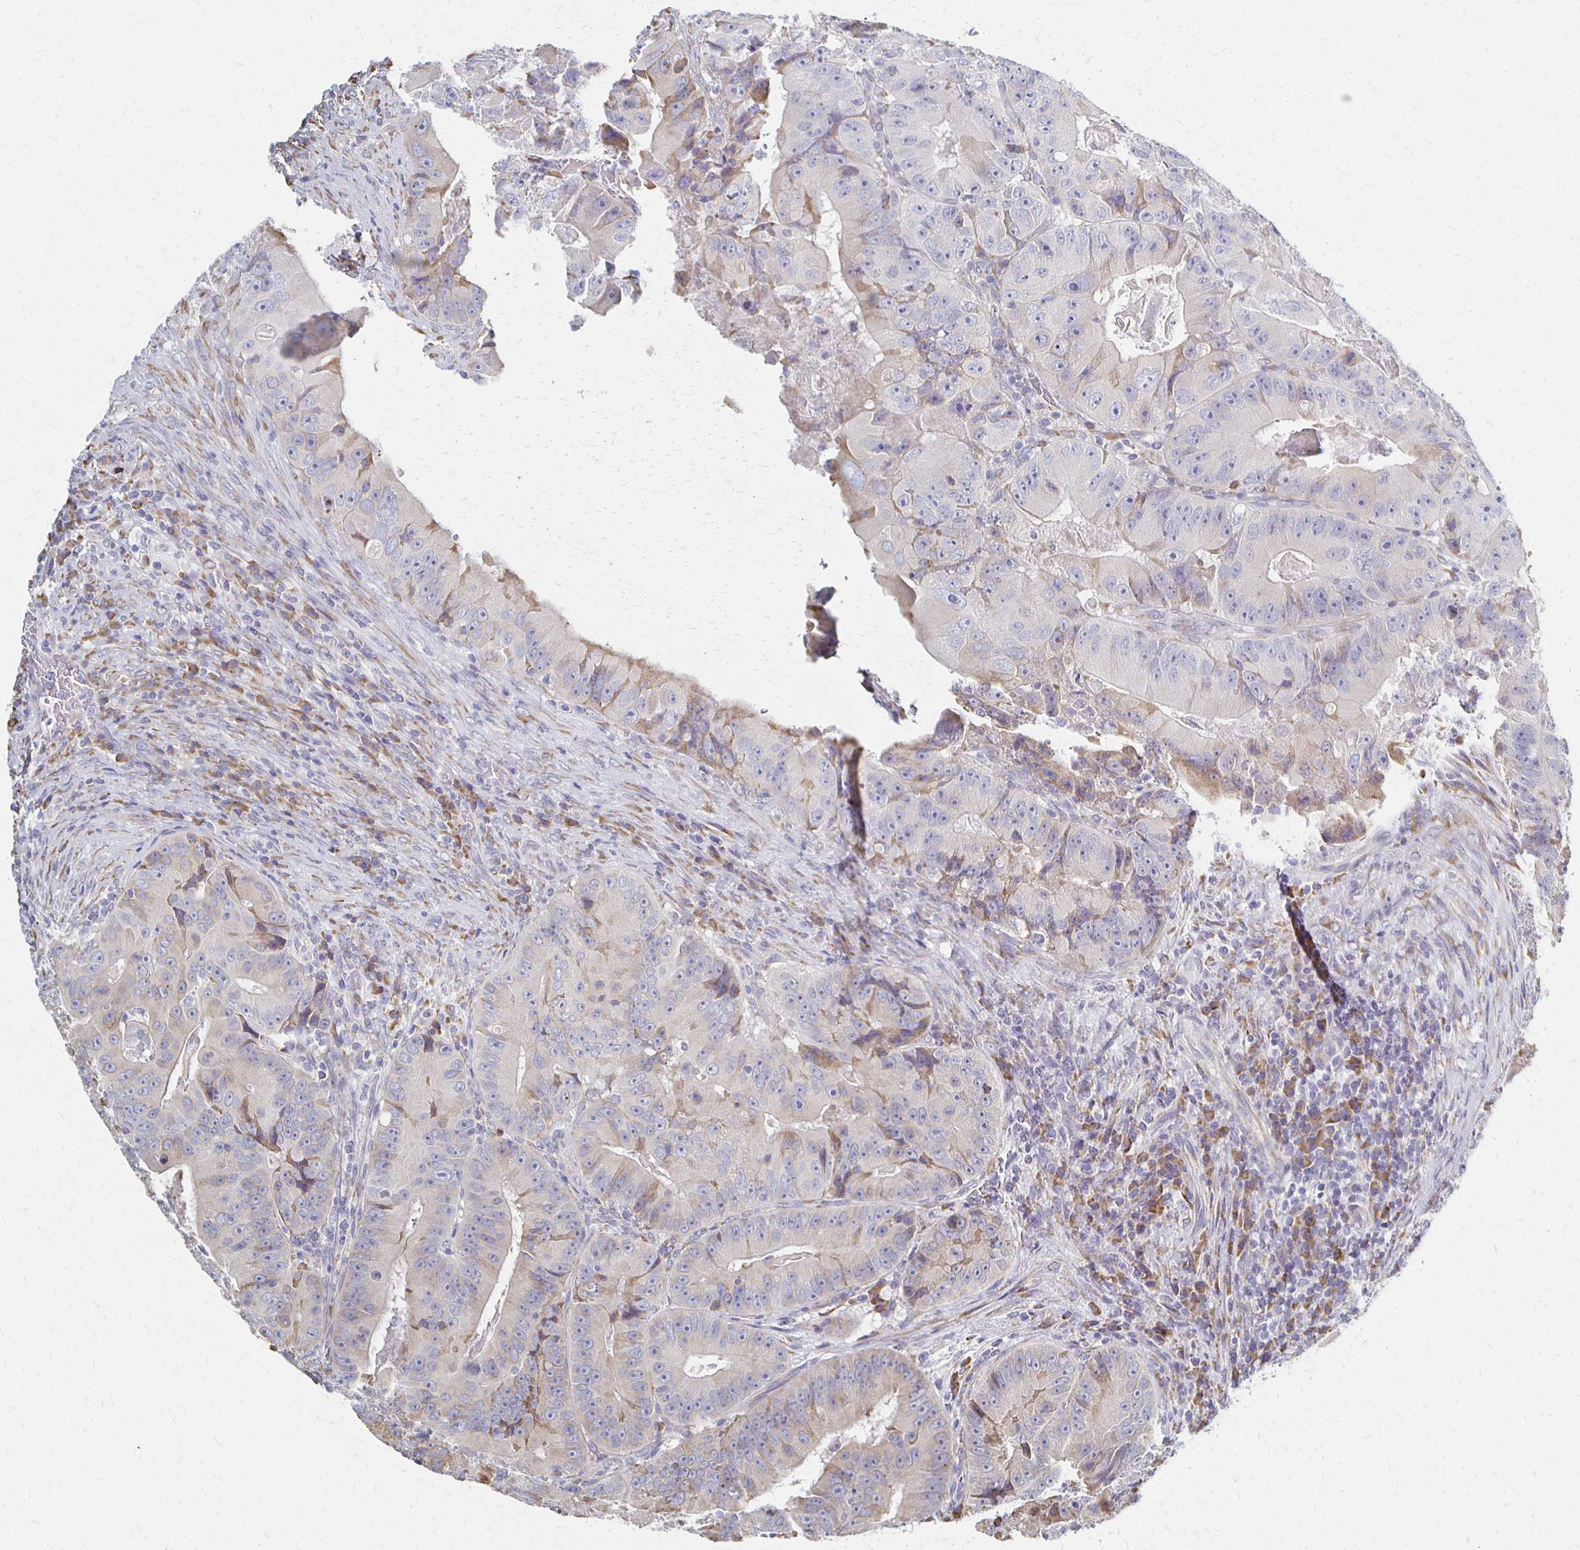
{"staining": {"intensity": "weak", "quantity": "<25%", "location": "cytoplasmic/membranous"}, "tissue": "colorectal cancer", "cell_type": "Tumor cells", "image_type": "cancer", "snomed": [{"axis": "morphology", "description": "Adenocarcinoma, NOS"}, {"axis": "topography", "description": "Colon"}], "caption": "A high-resolution photomicrograph shows IHC staining of adenocarcinoma (colorectal), which reveals no significant positivity in tumor cells.", "gene": "ATP1A3", "patient": {"sex": "female", "age": 86}}